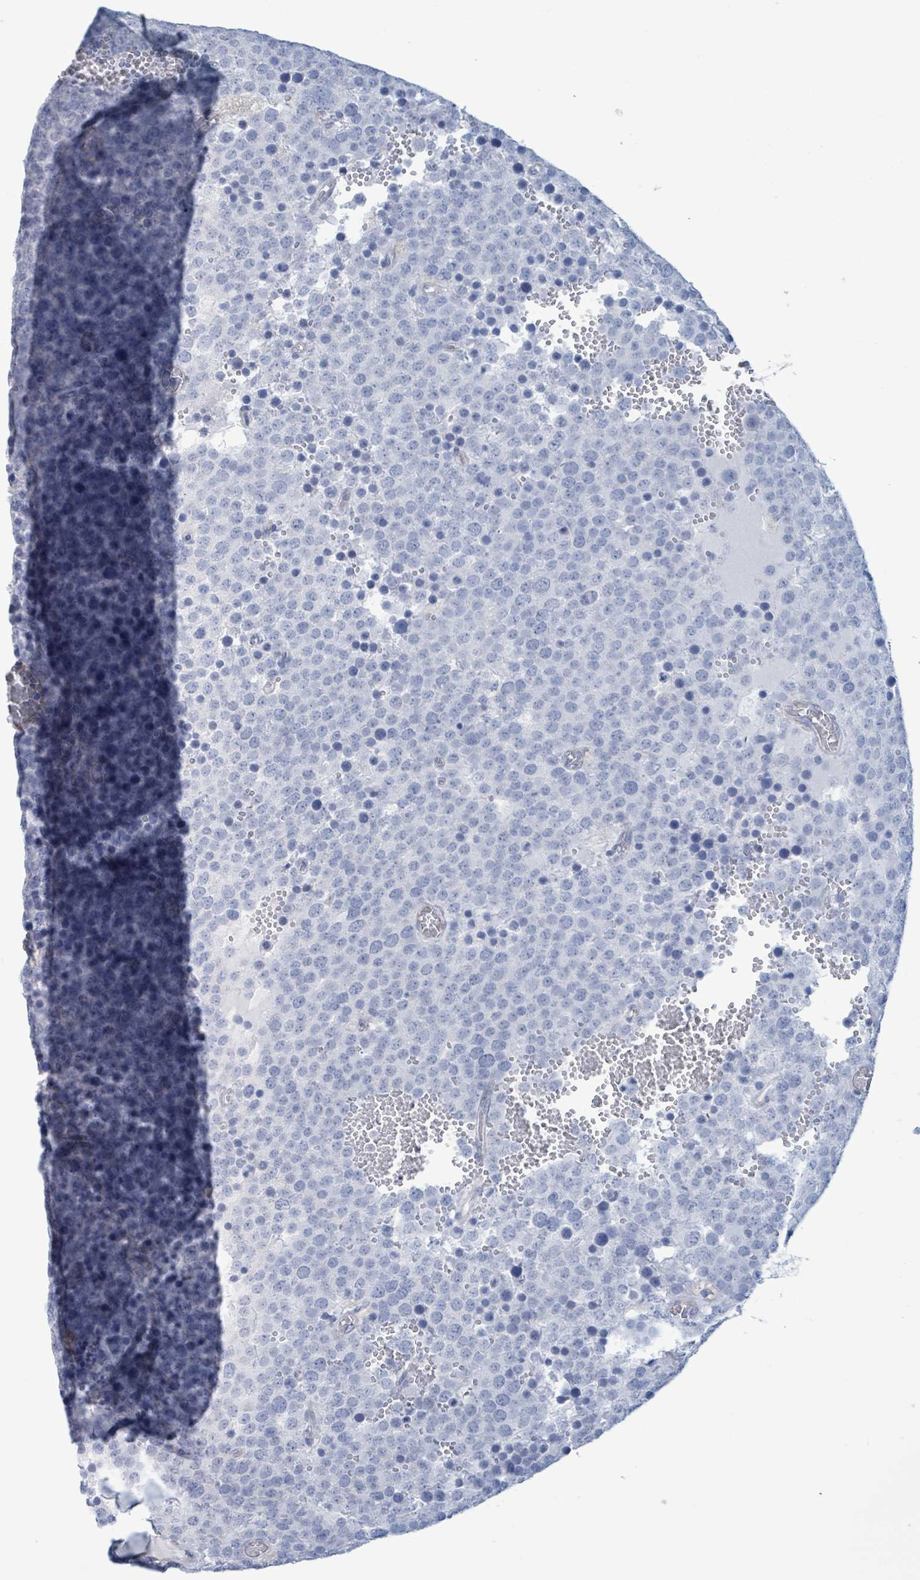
{"staining": {"intensity": "negative", "quantity": "none", "location": "none"}, "tissue": "testis cancer", "cell_type": "Tumor cells", "image_type": "cancer", "snomed": [{"axis": "morphology", "description": "Normal tissue, NOS"}, {"axis": "morphology", "description": "Seminoma, NOS"}, {"axis": "topography", "description": "Testis"}], "caption": "Tumor cells show no significant protein positivity in testis cancer.", "gene": "PKLR", "patient": {"sex": "male", "age": 71}}